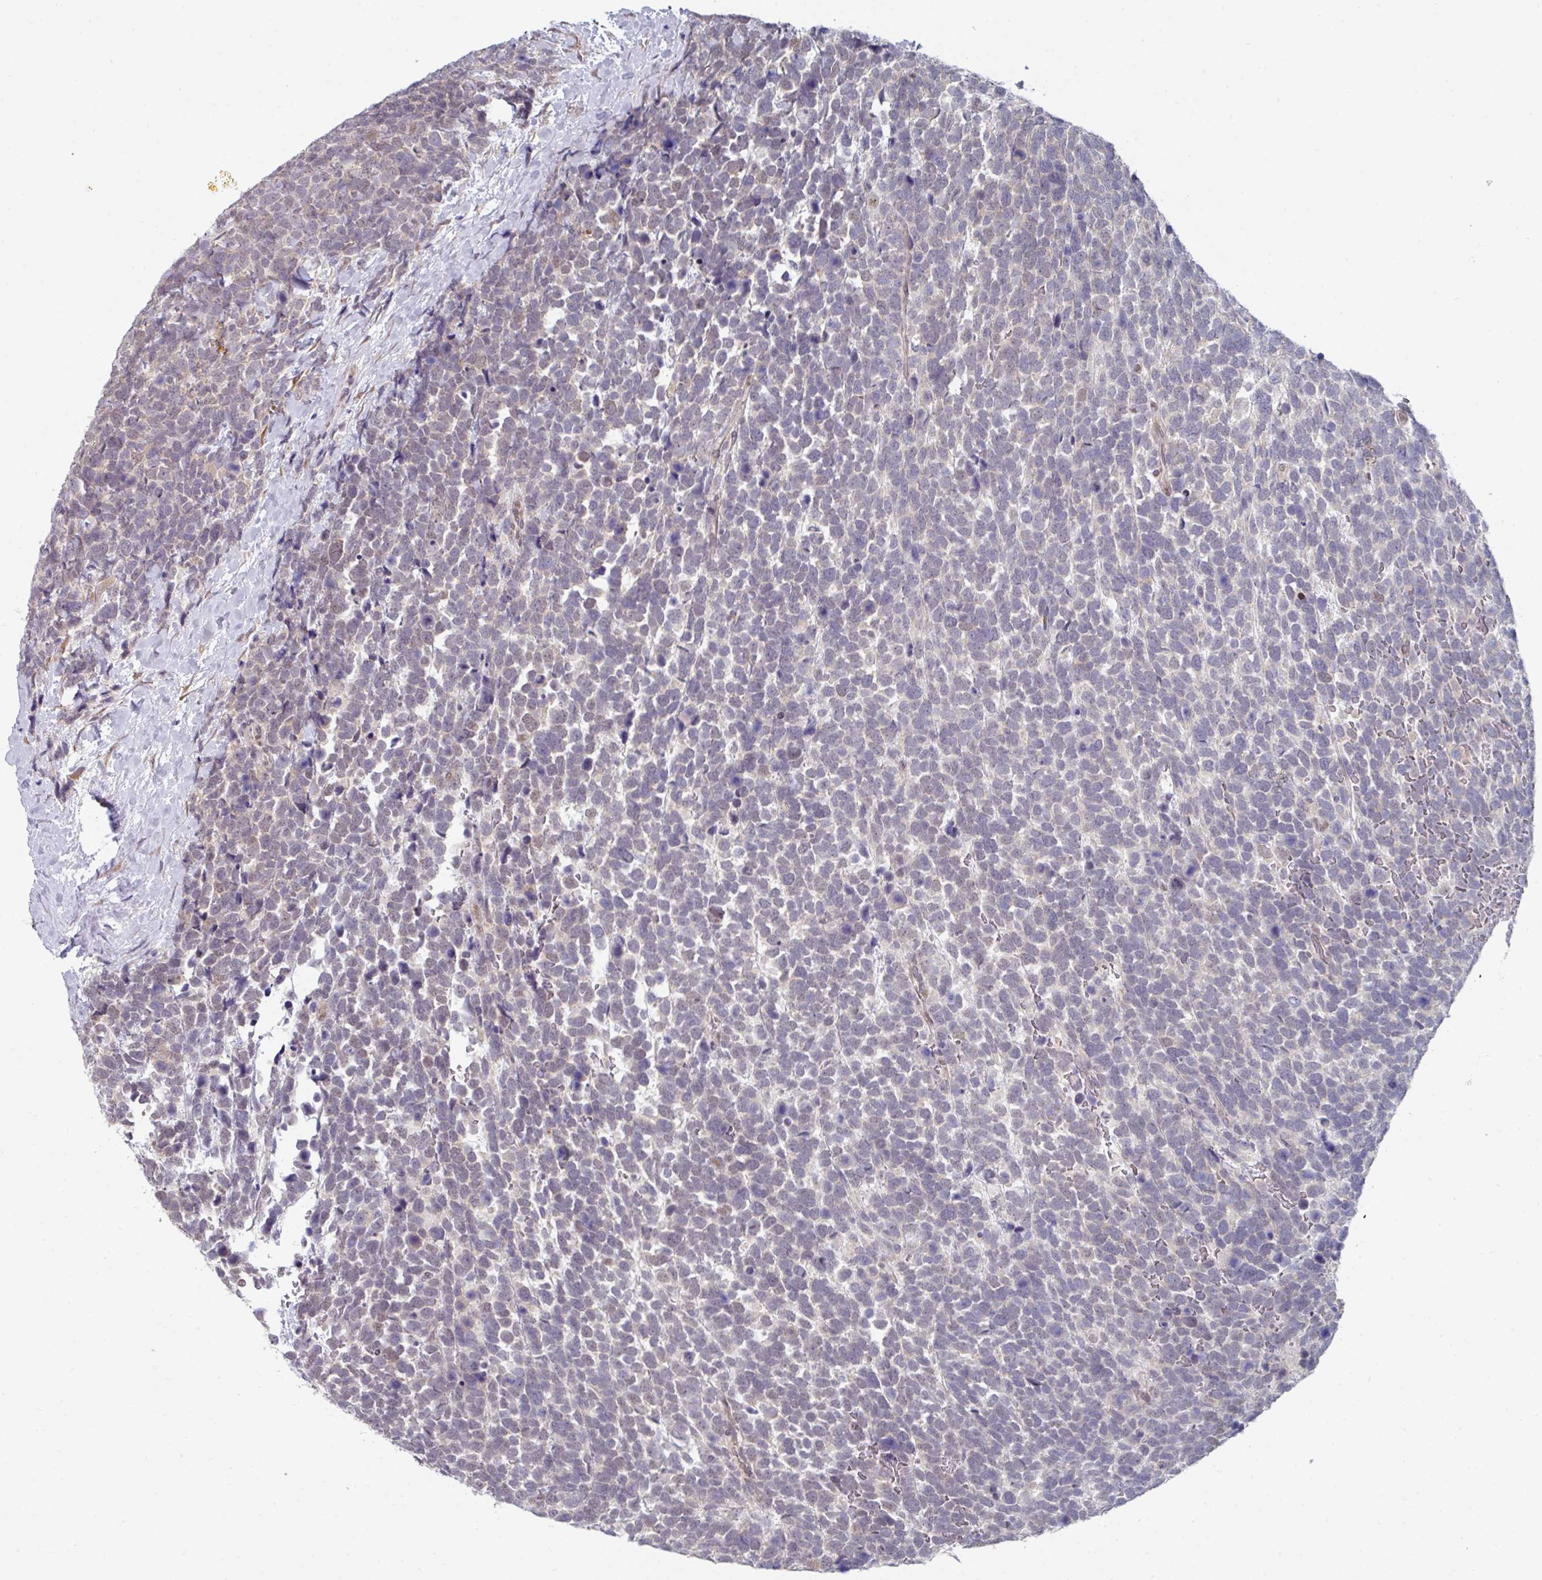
{"staining": {"intensity": "weak", "quantity": "<25%", "location": "nuclear"}, "tissue": "urothelial cancer", "cell_type": "Tumor cells", "image_type": "cancer", "snomed": [{"axis": "morphology", "description": "Urothelial carcinoma, High grade"}, {"axis": "topography", "description": "Urinary bladder"}], "caption": "DAB (3,3'-diaminobenzidine) immunohistochemical staining of human urothelial cancer shows no significant staining in tumor cells.", "gene": "TMED5", "patient": {"sex": "female", "age": 82}}